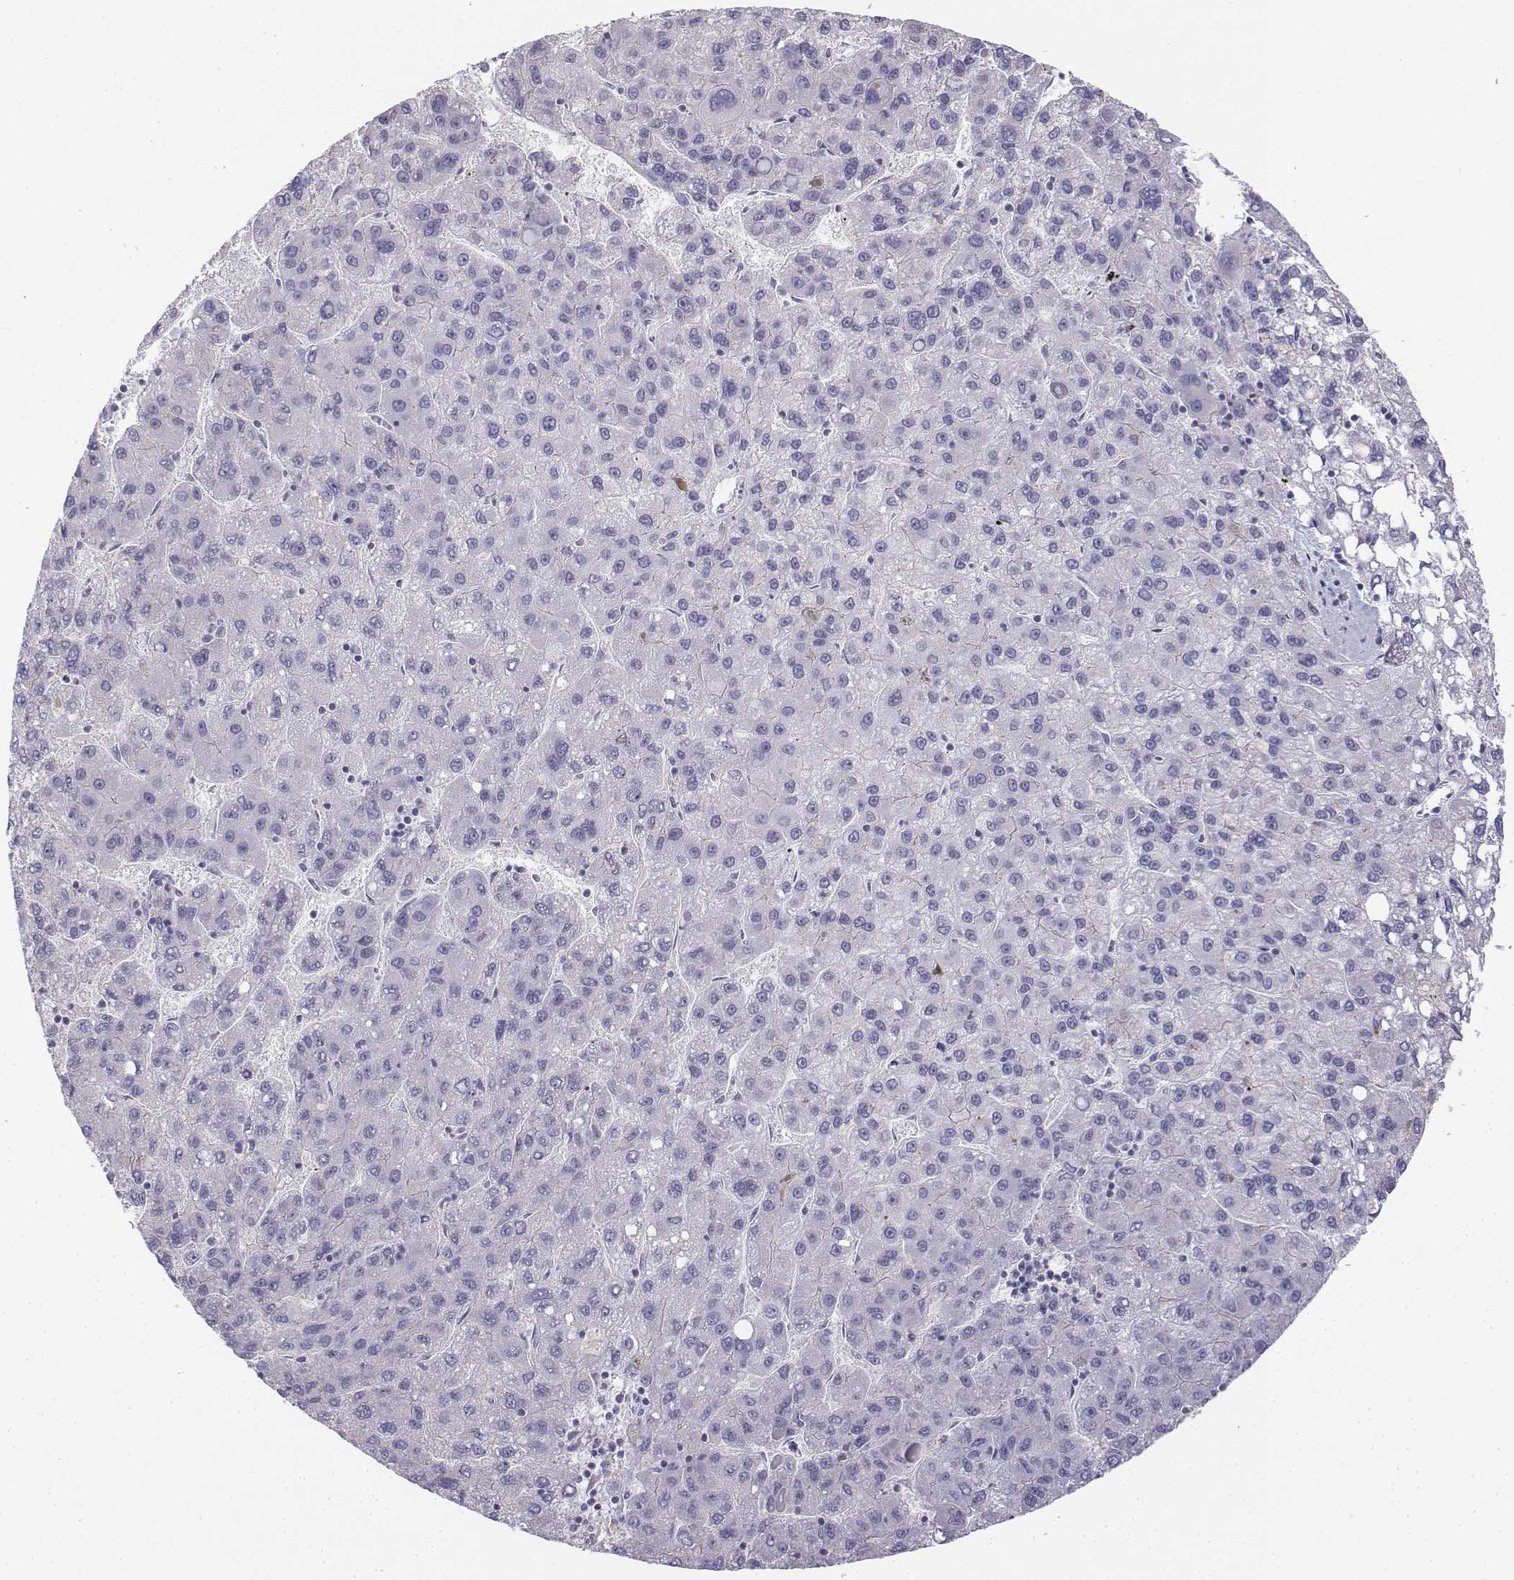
{"staining": {"intensity": "negative", "quantity": "none", "location": "none"}, "tissue": "liver cancer", "cell_type": "Tumor cells", "image_type": "cancer", "snomed": [{"axis": "morphology", "description": "Carcinoma, Hepatocellular, NOS"}, {"axis": "topography", "description": "Liver"}], "caption": "The histopathology image displays no significant positivity in tumor cells of liver hepatocellular carcinoma.", "gene": "LGSN", "patient": {"sex": "female", "age": 82}}